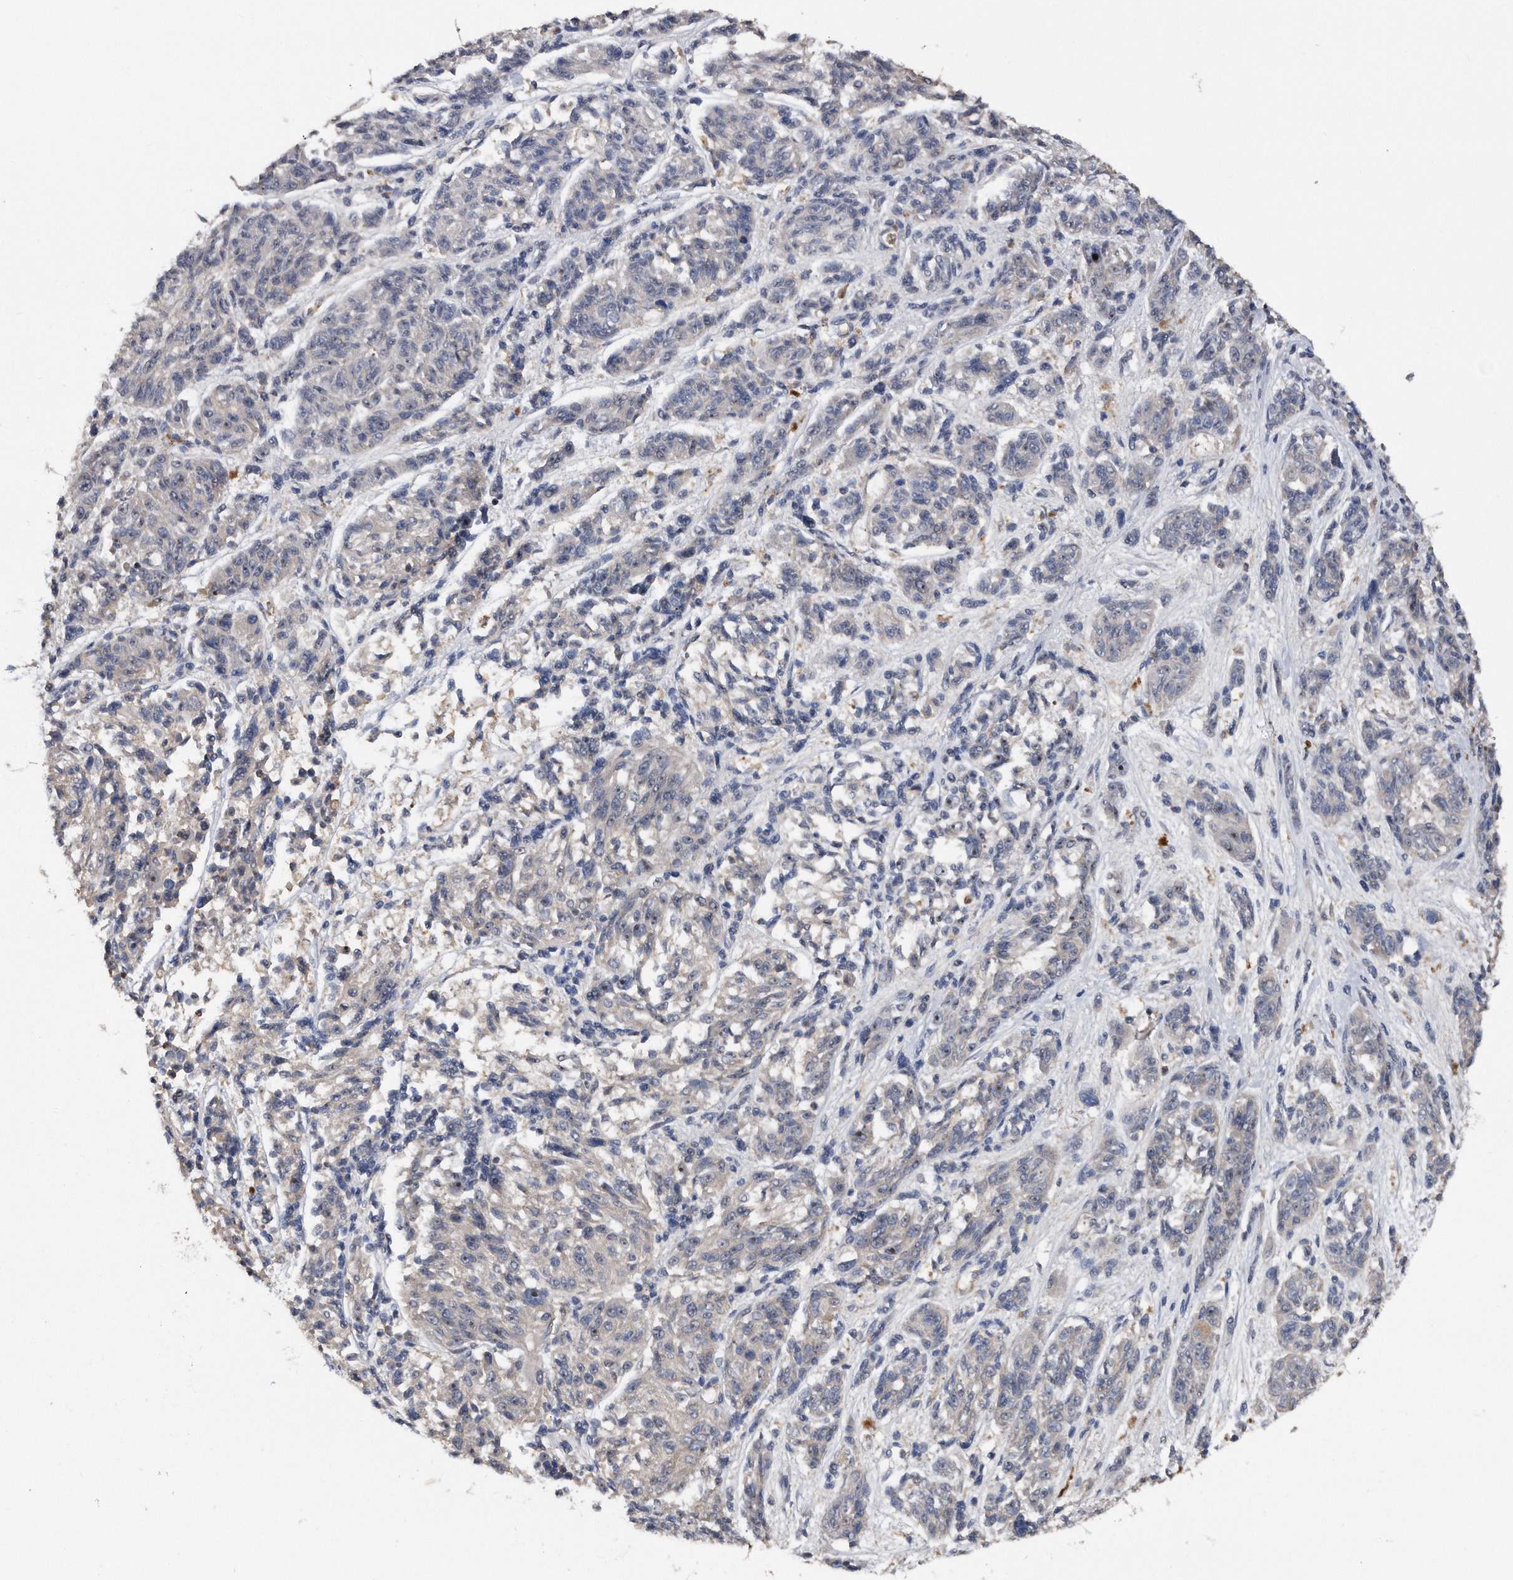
{"staining": {"intensity": "negative", "quantity": "none", "location": "none"}, "tissue": "melanoma", "cell_type": "Tumor cells", "image_type": "cancer", "snomed": [{"axis": "morphology", "description": "Malignant melanoma, NOS"}, {"axis": "topography", "description": "Skin"}], "caption": "This is an IHC photomicrograph of human malignant melanoma. There is no positivity in tumor cells.", "gene": "KCND3", "patient": {"sex": "male", "age": 53}}